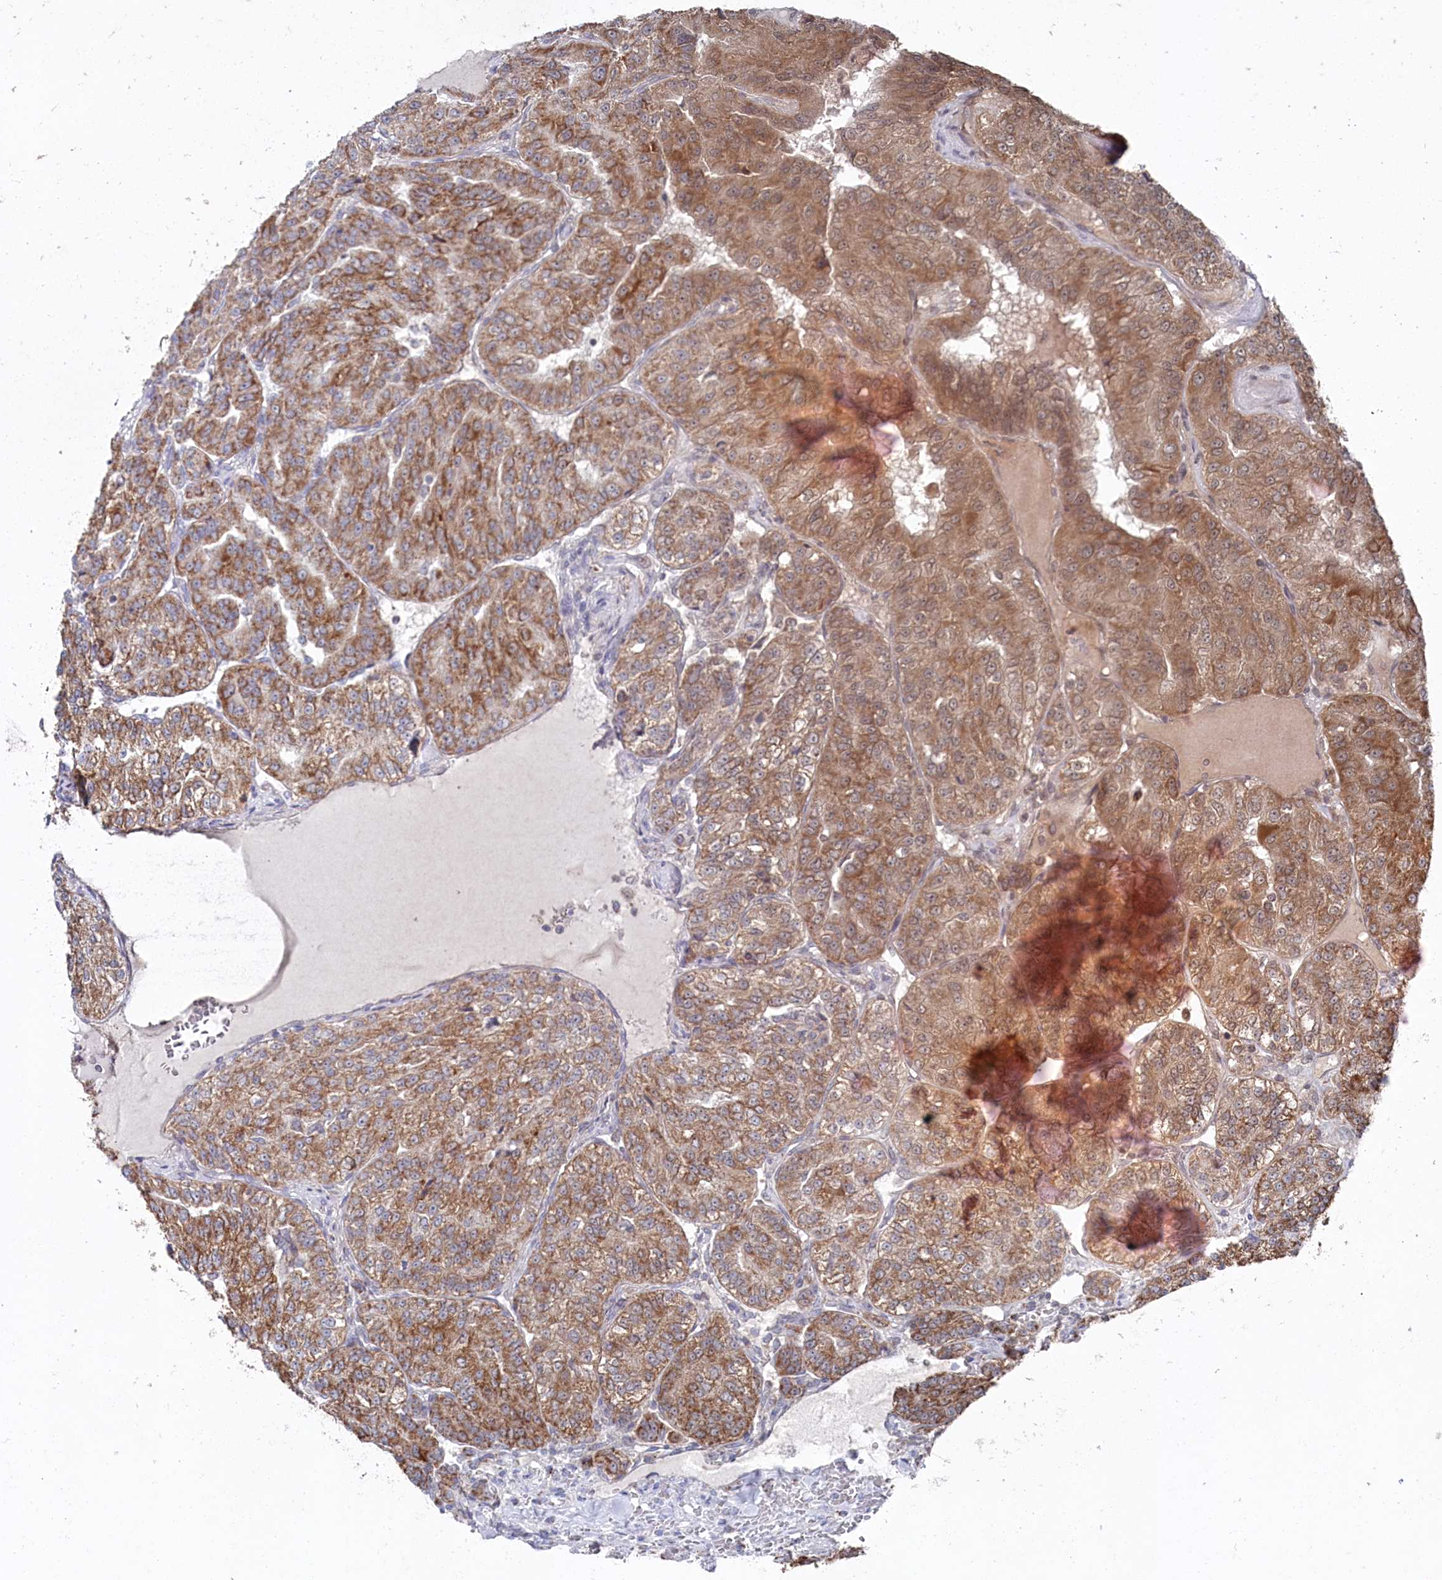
{"staining": {"intensity": "moderate", "quantity": ">75%", "location": "cytoplasmic/membranous"}, "tissue": "renal cancer", "cell_type": "Tumor cells", "image_type": "cancer", "snomed": [{"axis": "morphology", "description": "Adenocarcinoma, NOS"}, {"axis": "topography", "description": "Kidney"}], "caption": "About >75% of tumor cells in adenocarcinoma (renal) exhibit moderate cytoplasmic/membranous protein staining as visualized by brown immunohistochemical staining.", "gene": "GLS2", "patient": {"sex": "female", "age": 63}}